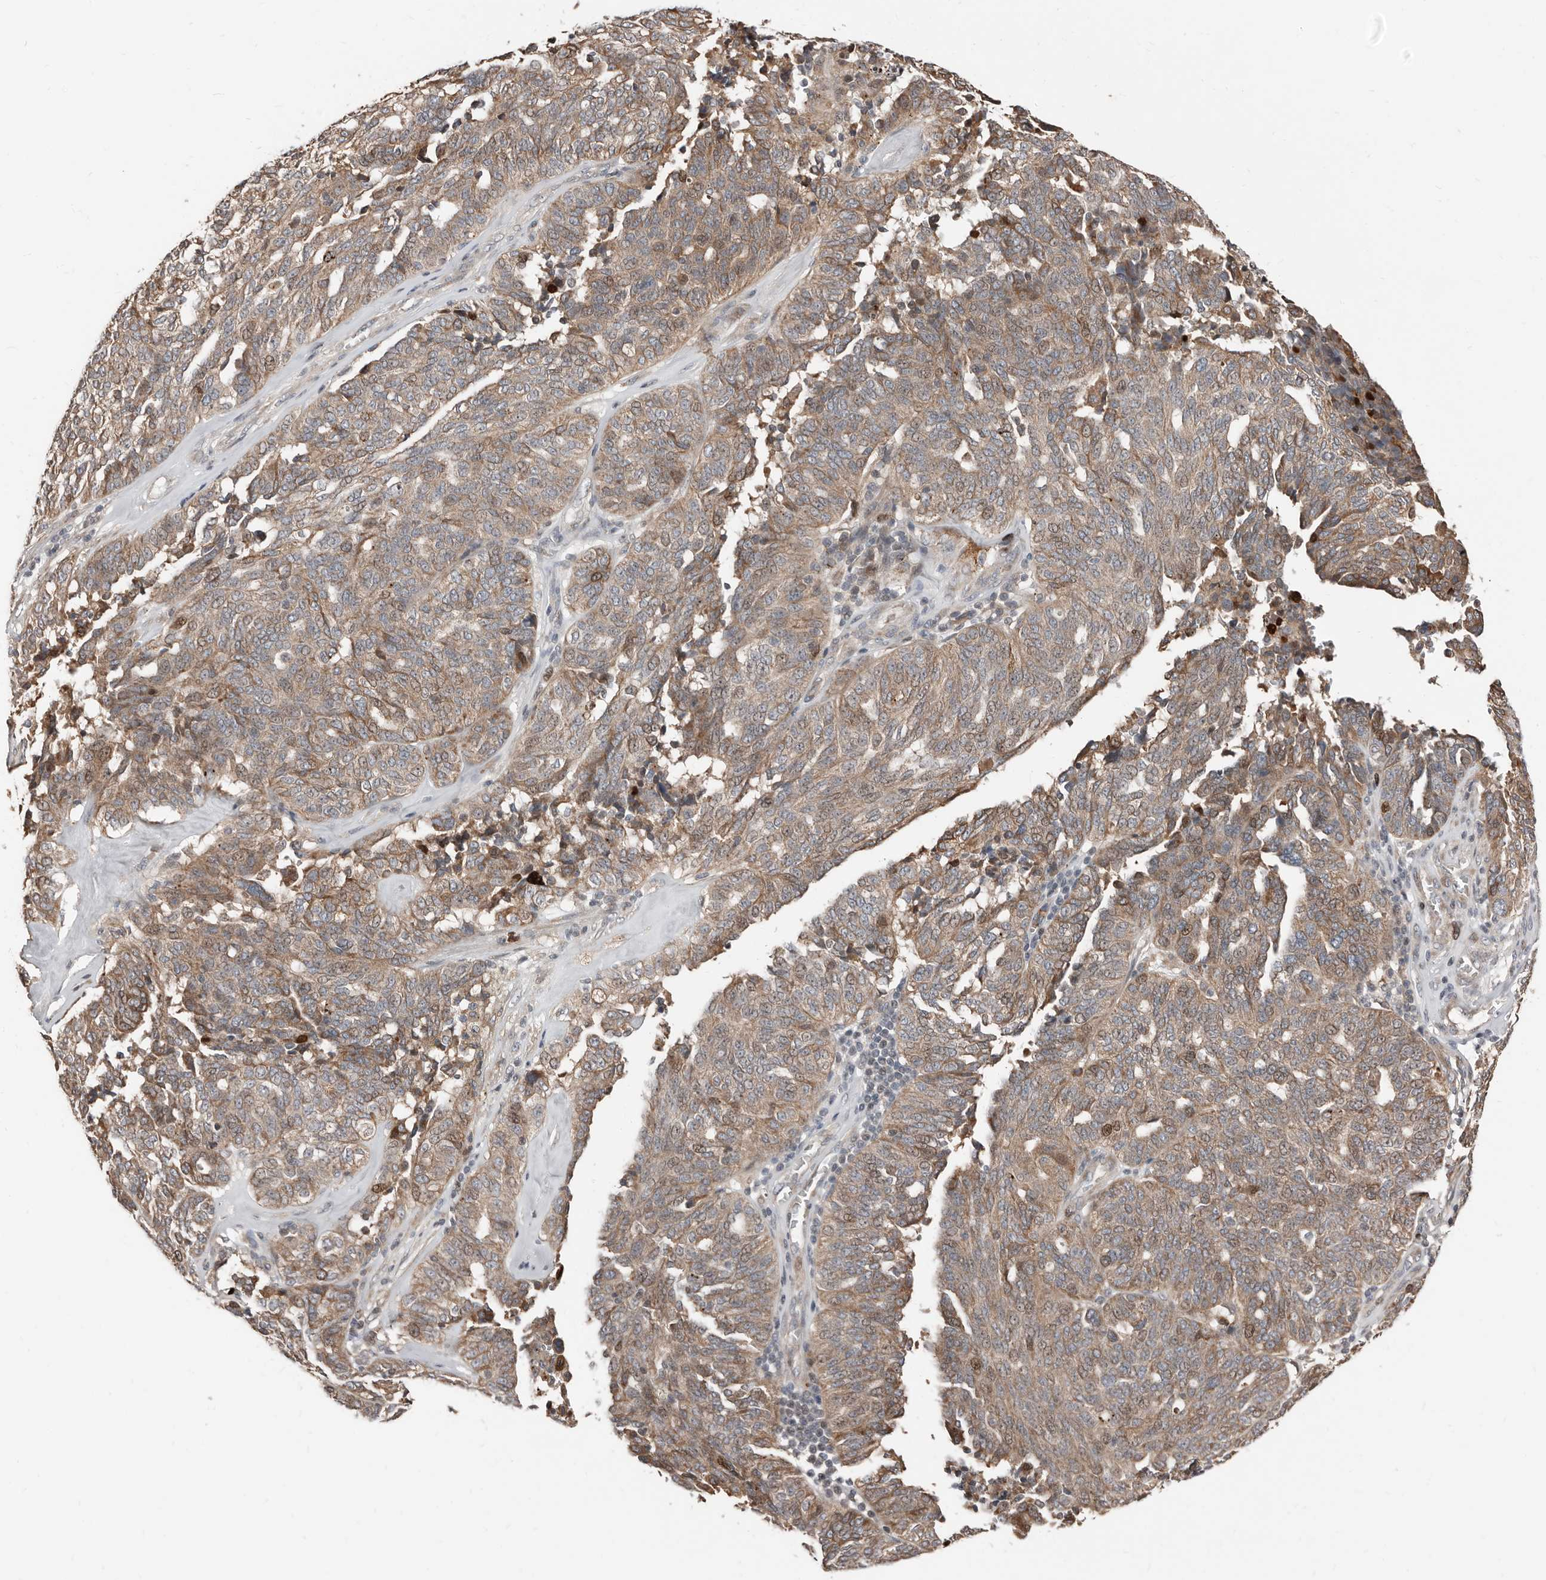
{"staining": {"intensity": "moderate", "quantity": ">75%", "location": "cytoplasmic/membranous"}, "tissue": "ovarian cancer", "cell_type": "Tumor cells", "image_type": "cancer", "snomed": [{"axis": "morphology", "description": "Cystadenocarcinoma, serous, NOS"}, {"axis": "topography", "description": "Ovary"}], "caption": "Brown immunohistochemical staining in human ovarian cancer (serous cystadenocarcinoma) reveals moderate cytoplasmic/membranous expression in approximately >75% of tumor cells. (Stains: DAB (3,3'-diaminobenzidine) in brown, nuclei in blue, Microscopy: brightfield microscopy at high magnification).", "gene": "SMYD4", "patient": {"sex": "female", "age": 59}}